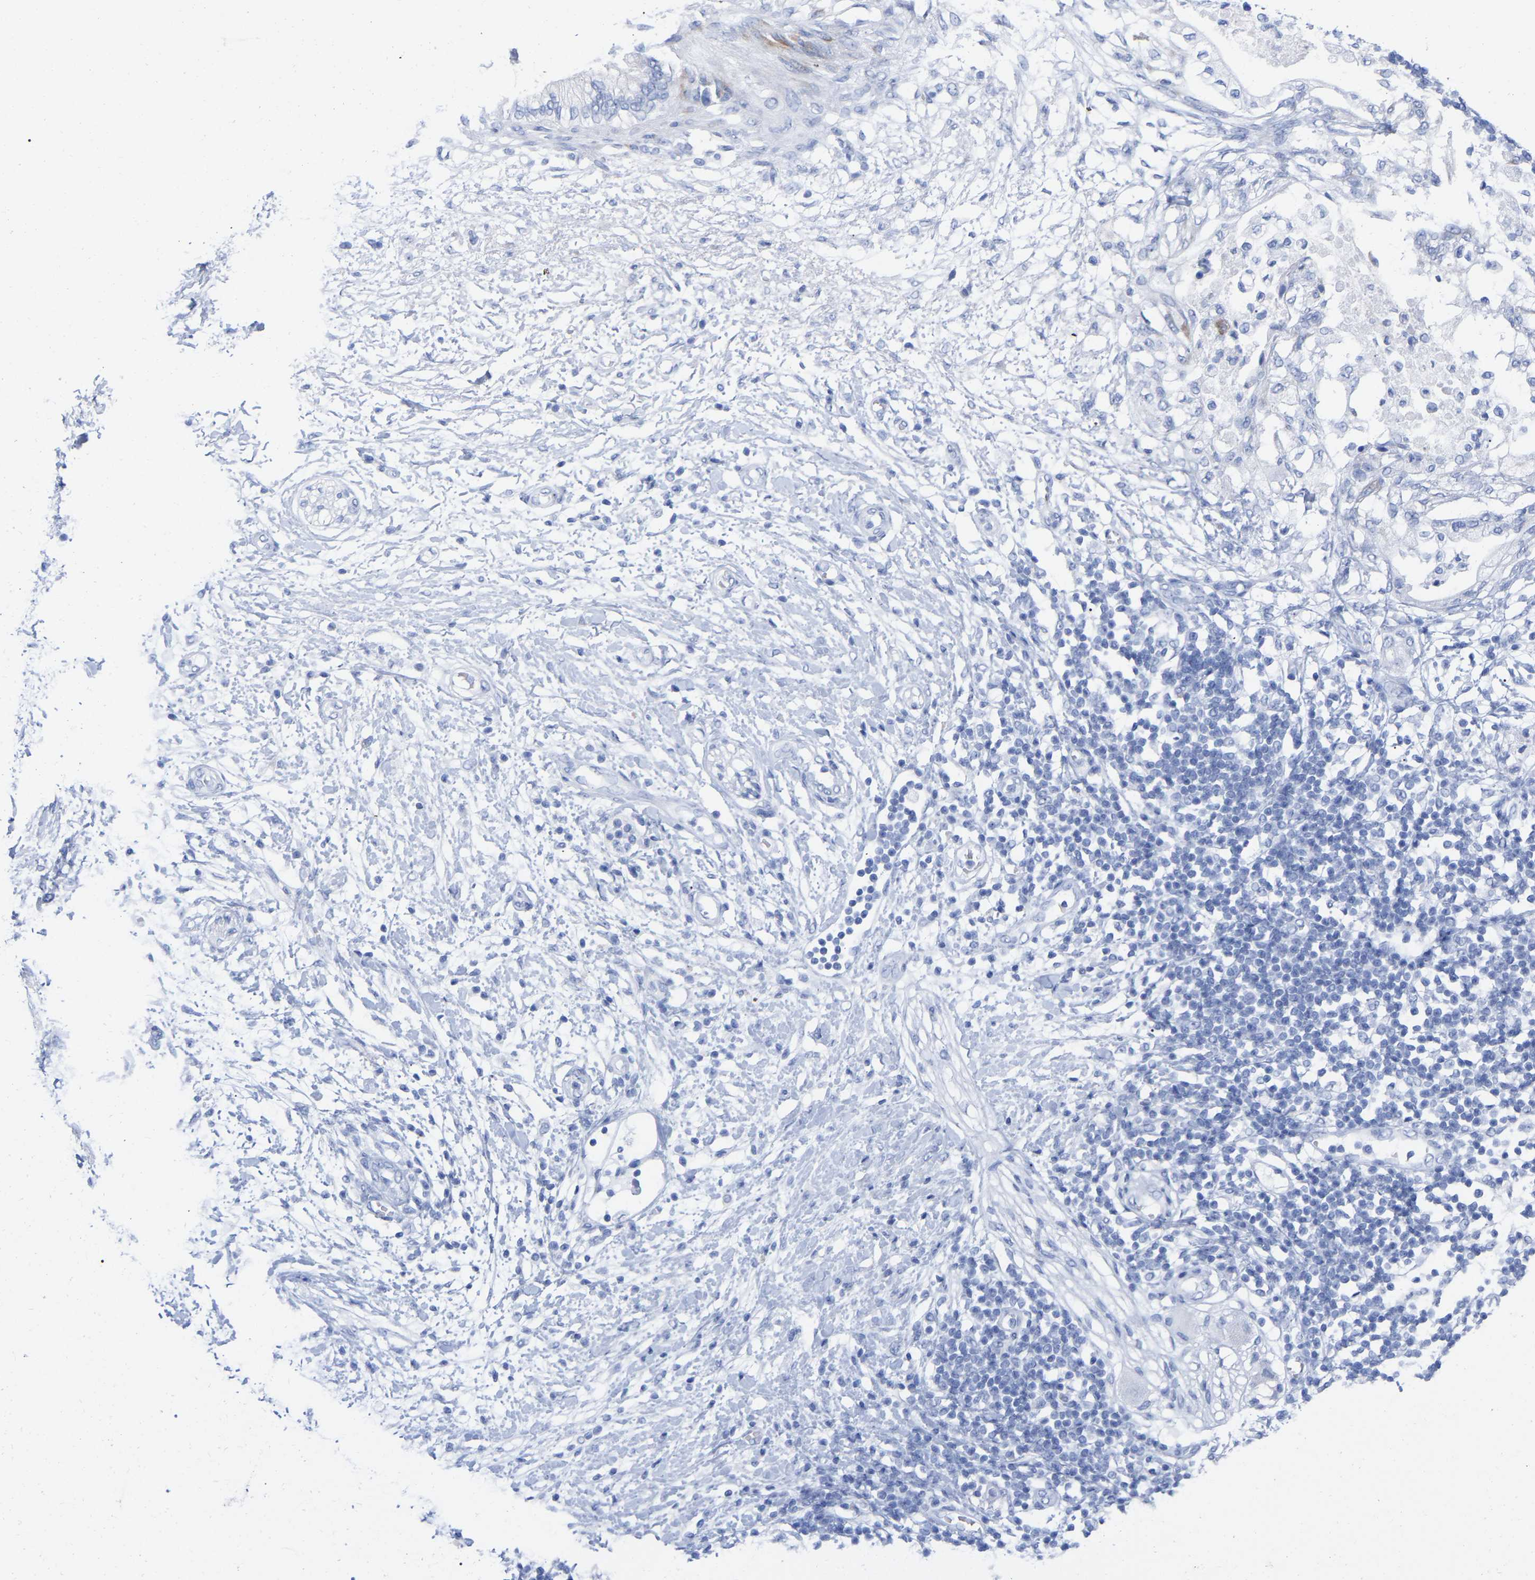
{"staining": {"intensity": "negative", "quantity": "none", "location": "none"}, "tissue": "adipose tissue", "cell_type": "Adipocytes", "image_type": "normal", "snomed": [{"axis": "morphology", "description": "Normal tissue, NOS"}, {"axis": "morphology", "description": "Adenocarcinoma, NOS"}, {"axis": "topography", "description": "Duodenum"}, {"axis": "topography", "description": "Peripheral nerve tissue"}], "caption": "This is an immunohistochemistry micrograph of normal adipose tissue. There is no positivity in adipocytes.", "gene": "HAPLN1", "patient": {"sex": "female", "age": 60}}